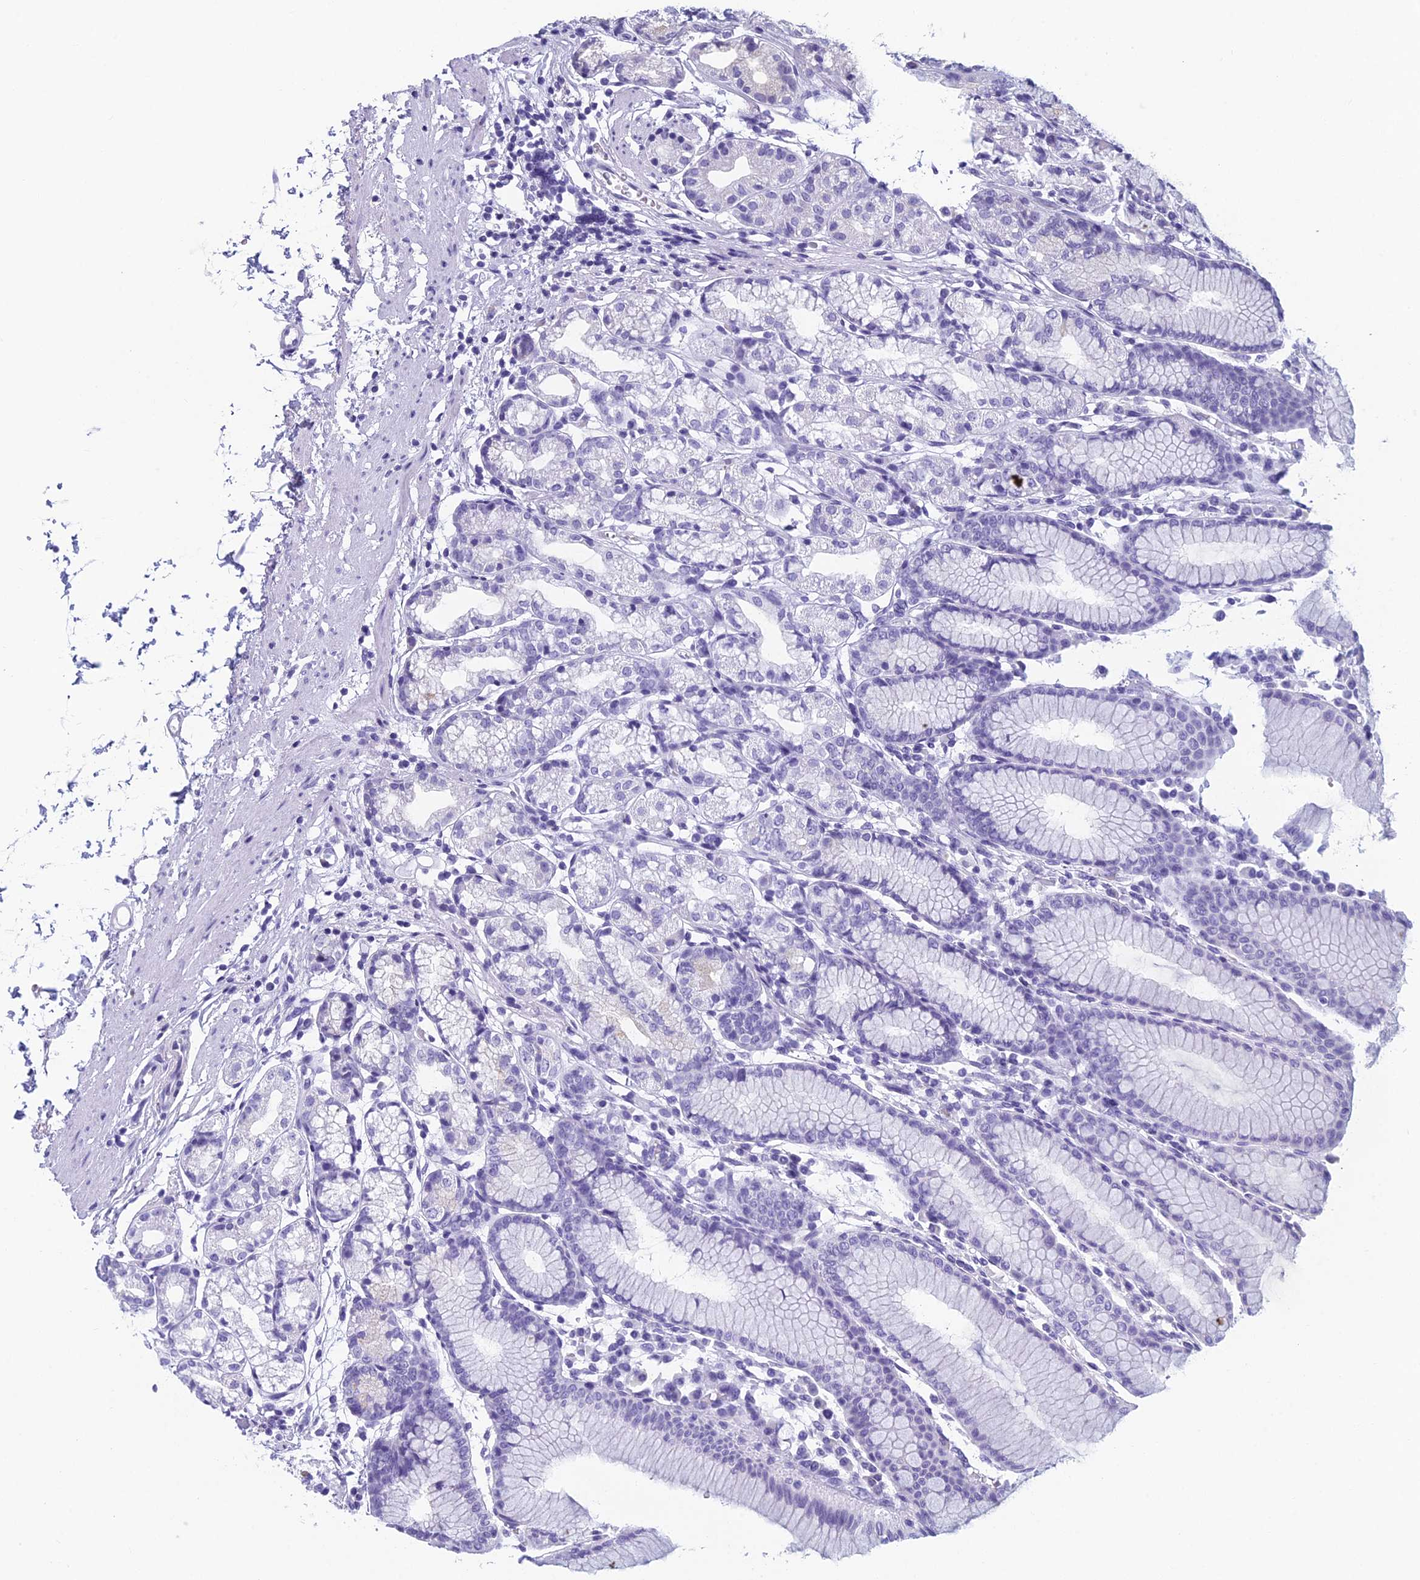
{"staining": {"intensity": "weak", "quantity": "<25%", "location": "cytoplasmic/membranous"}, "tissue": "stomach", "cell_type": "Glandular cells", "image_type": "normal", "snomed": [{"axis": "morphology", "description": "Normal tissue, NOS"}, {"axis": "topography", "description": "Stomach"}], "caption": "The photomicrograph exhibits no significant expression in glandular cells of stomach. Nuclei are stained in blue.", "gene": "NOC2L", "patient": {"sex": "female", "age": 57}}